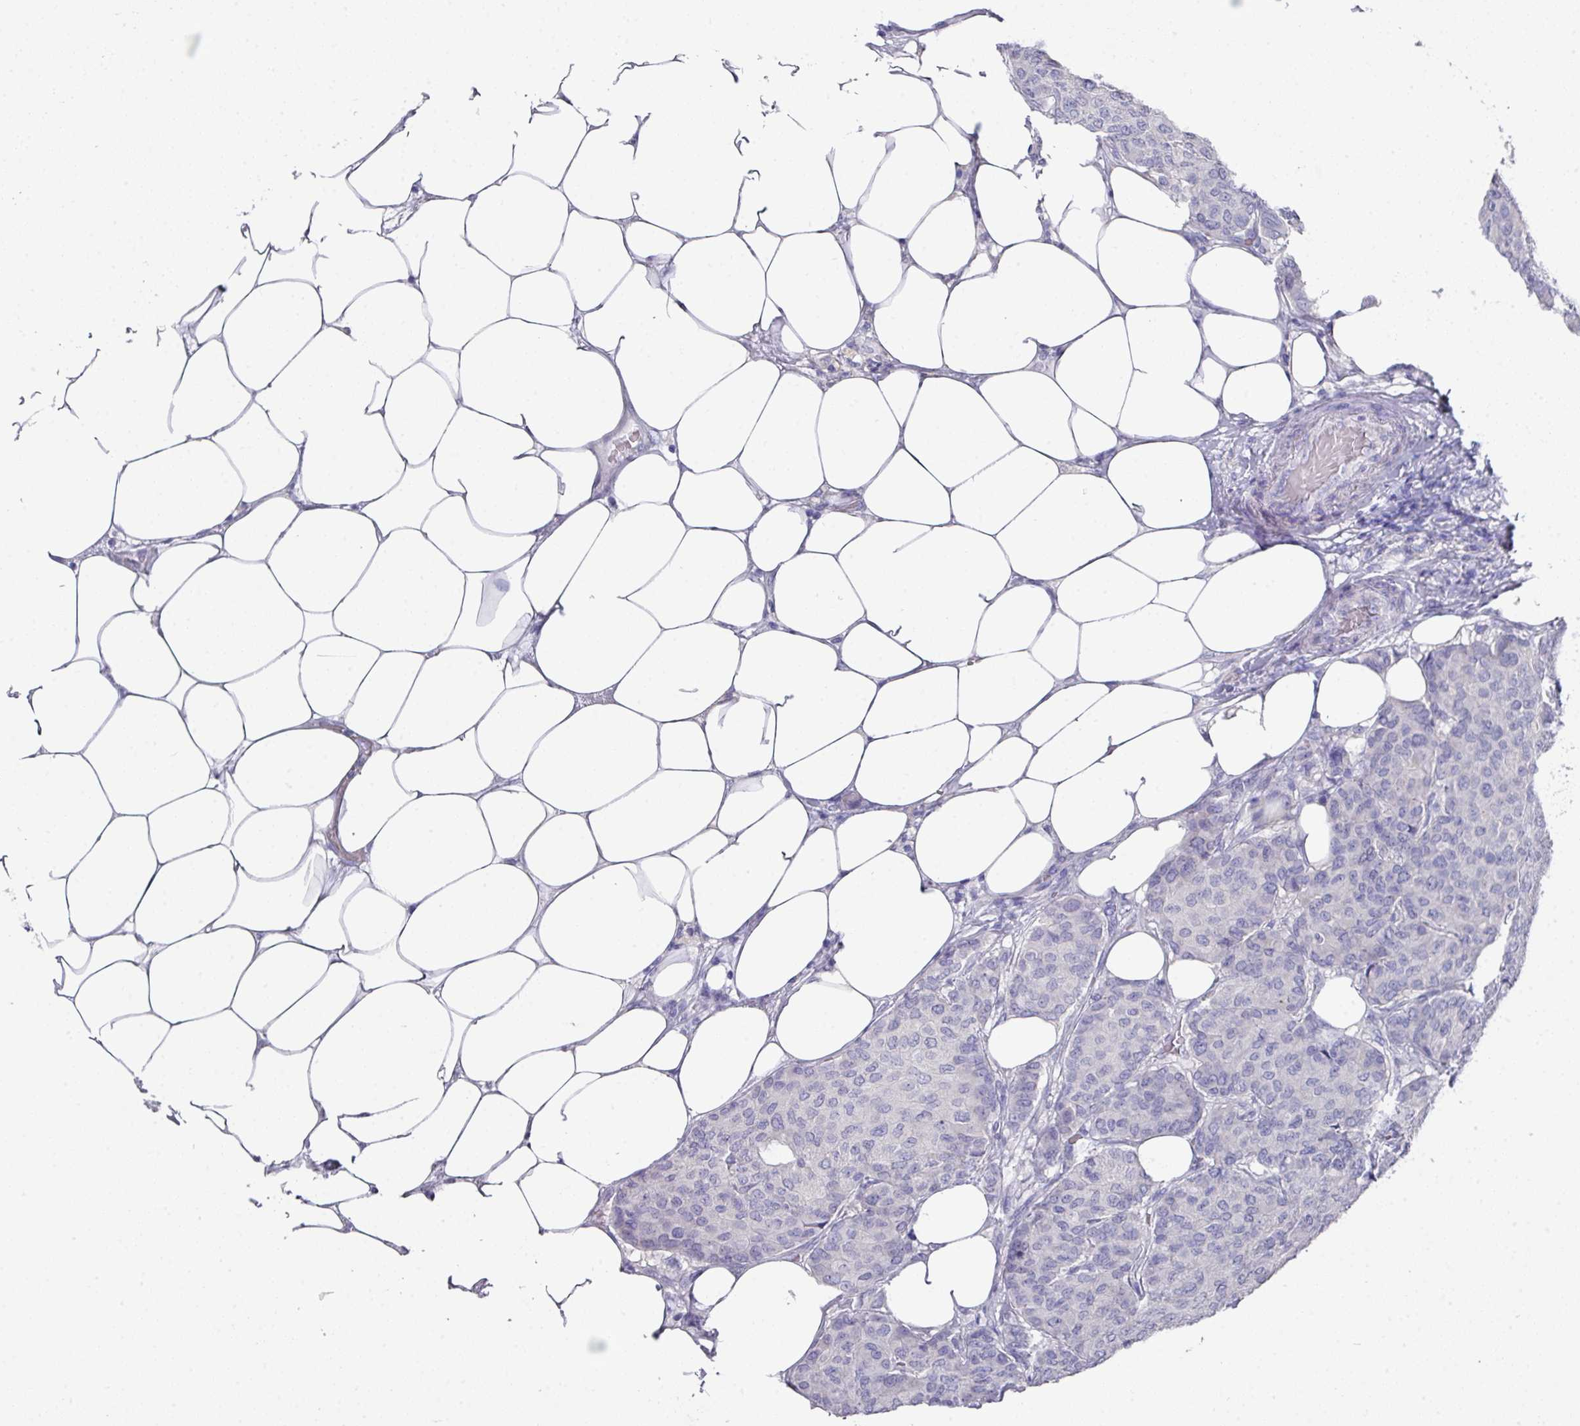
{"staining": {"intensity": "negative", "quantity": "none", "location": "none"}, "tissue": "breast cancer", "cell_type": "Tumor cells", "image_type": "cancer", "snomed": [{"axis": "morphology", "description": "Duct carcinoma"}, {"axis": "topography", "description": "Breast"}], "caption": "Protein analysis of breast cancer exhibits no significant expression in tumor cells.", "gene": "DAZL", "patient": {"sex": "female", "age": 75}}